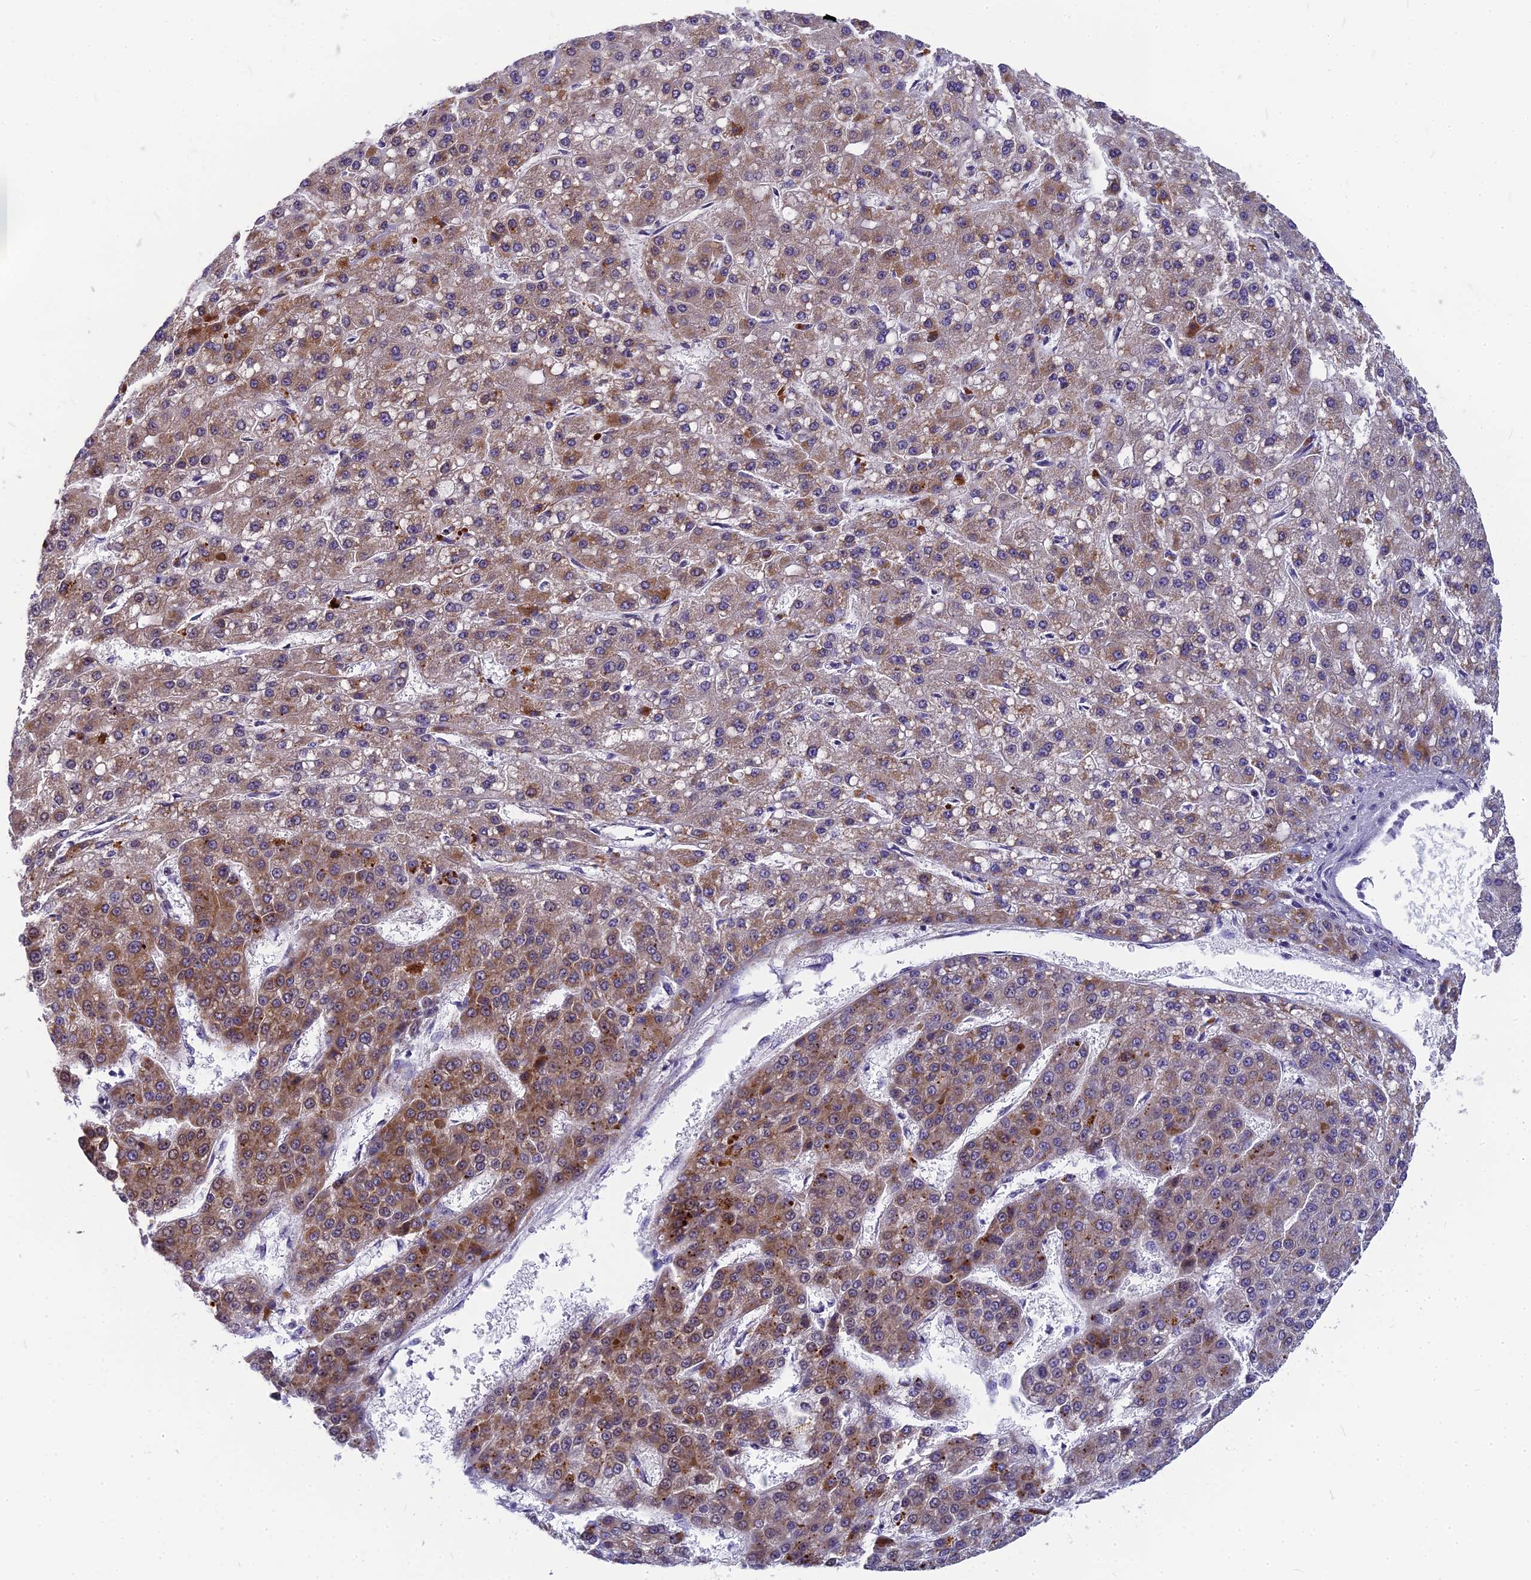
{"staining": {"intensity": "moderate", "quantity": "25%-75%", "location": "cytoplasmic/membranous"}, "tissue": "liver cancer", "cell_type": "Tumor cells", "image_type": "cancer", "snomed": [{"axis": "morphology", "description": "Carcinoma, Hepatocellular, NOS"}, {"axis": "topography", "description": "Liver"}], "caption": "High-magnification brightfield microscopy of liver cancer (hepatocellular carcinoma) stained with DAB (brown) and counterstained with hematoxylin (blue). tumor cells exhibit moderate cytoplasmic/membranous expression is identified in about25%-75% of cells.", "gene": "CMC1", "patient": {"sex": "male", "age": 67}}